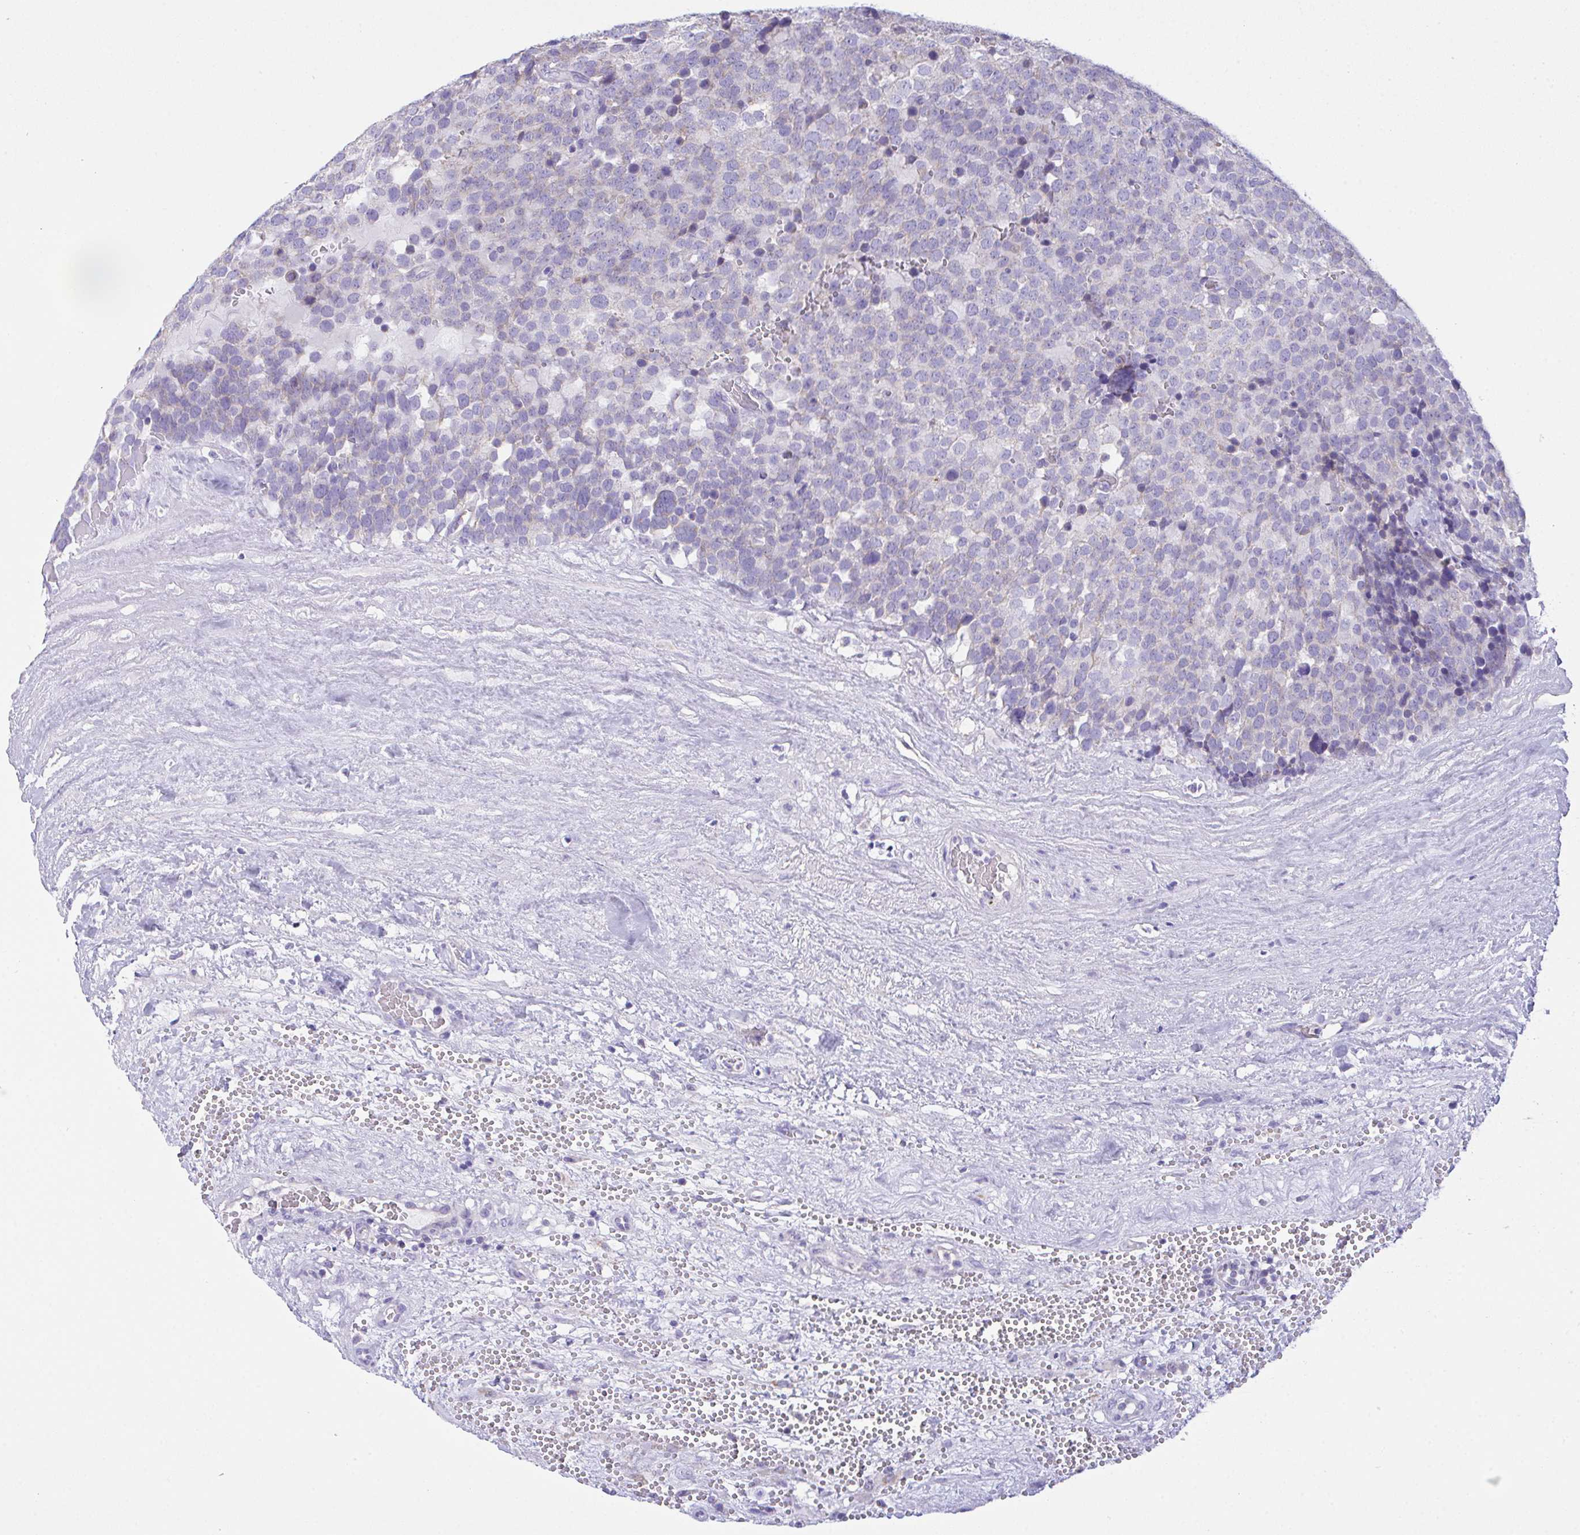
{"staining": {"intensity": "negative", "quantity": "none", "location": "none"}, "tissue": "testis cancer", "cell_type": "Tumor cells", "image_type": "cancer", "snomed": [{"axis": "morphology", "description": "Seminoma, NOS"}, {"axis": "topography", "description": "Testis"}], "caption": "High power microscopy histopathology image of an IHC image of testis seminoma, revealing no significant positivity in tumor cells. (Brightfield microscopy of DAB immunohistochemistry (IHC) at high magnification).", "gene": "NLRP8", "patient": {"sex": "male", "age": 71}}